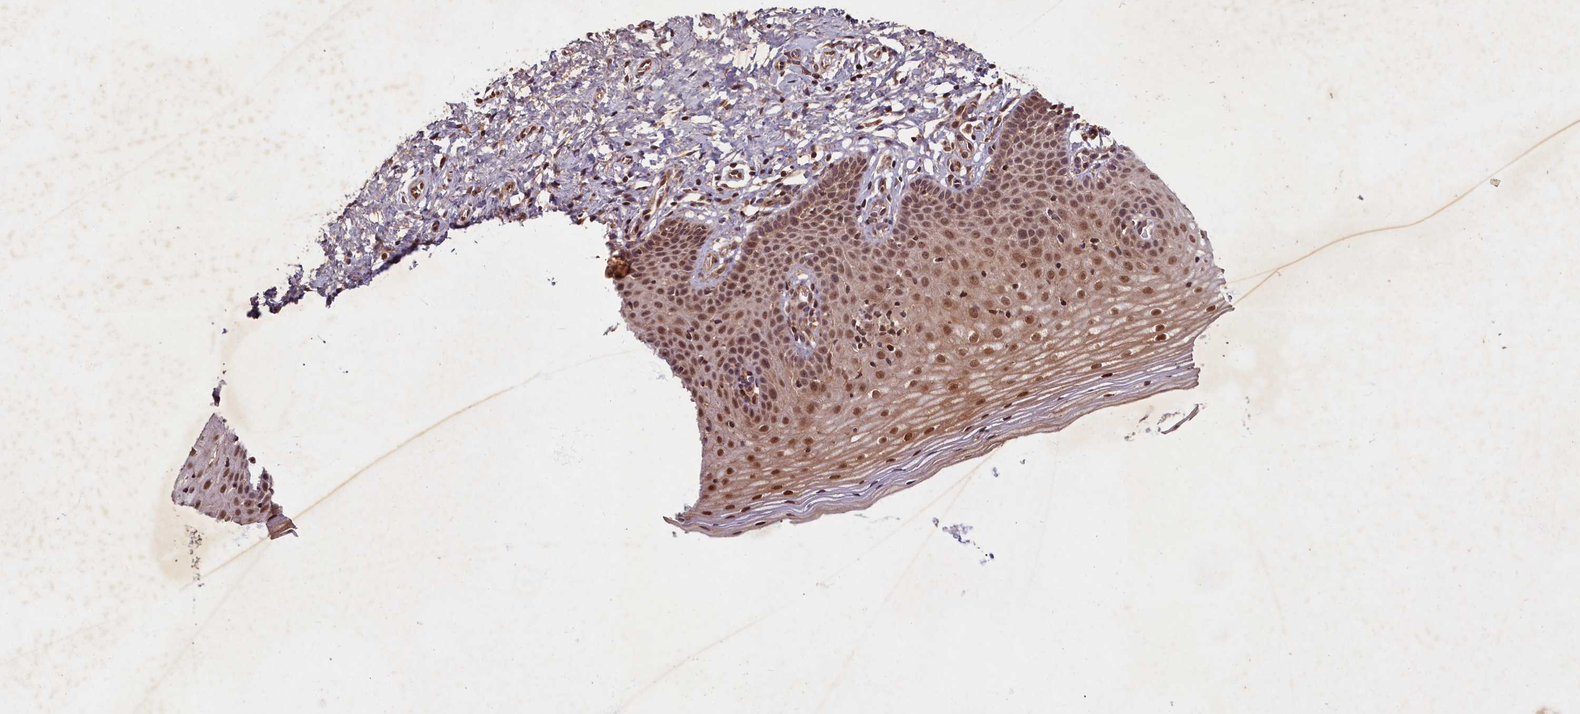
{"staining": {"intensity": "strong", "quantity": ">75%", "location": "cytoplasmic/membranous"}, "tissue": "cervix", "cell_type": "Glandular cells", "image_type": "normal", "snomed": [{"axis": "morphology", "description": "Normal tissue, NOS"}, {"axis": "topography", "description": "Cervix"}], "caption": "Strong cytoplasmic/membranous protein staining is seen in about >75% of glandular cells in cervix.", "gene": "SLC11A2", "patient": {"sex": "female", "age": 36}}